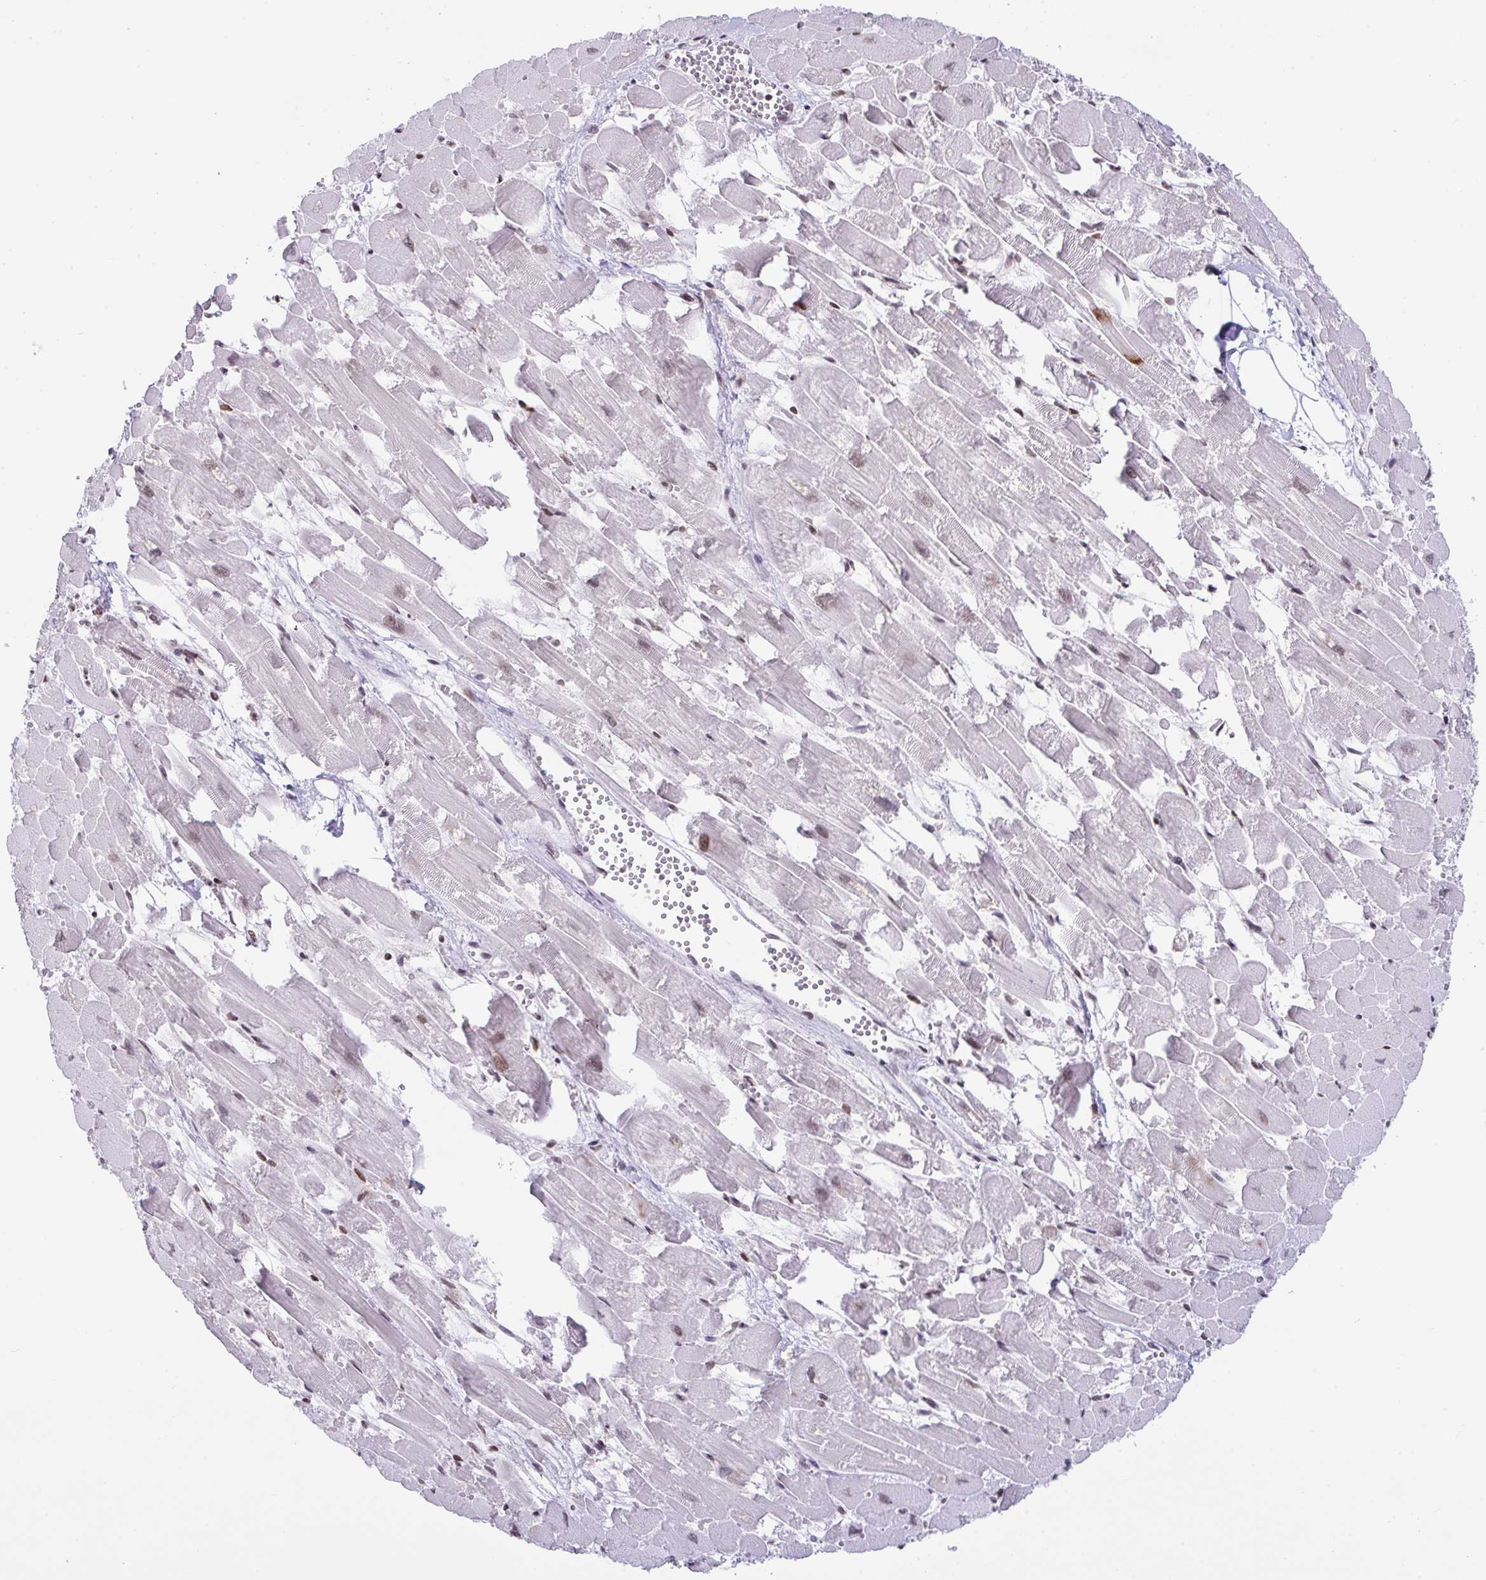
{"staining": {"intensity": "strong", "quantity": "25%-75%", "location": "nuclear"}, "tissue": "heart muscle", "cell_type": "Cardiomyocytes", "image_type": "normal", "snomed": [{"axis": "morphology", "description": "Normal tissue, NOS"}, {"axis": "topography", "description": "Heart"}], "caption": "Protein staining shows strong nuclear expression in approximately 25%-75% of cardiomyocytes in benign heart muscle. (DAB IHC with brightfield microscopy, high magnification).", "gene": "CLP1", "patient": {"sex": "female", "age": 52}}